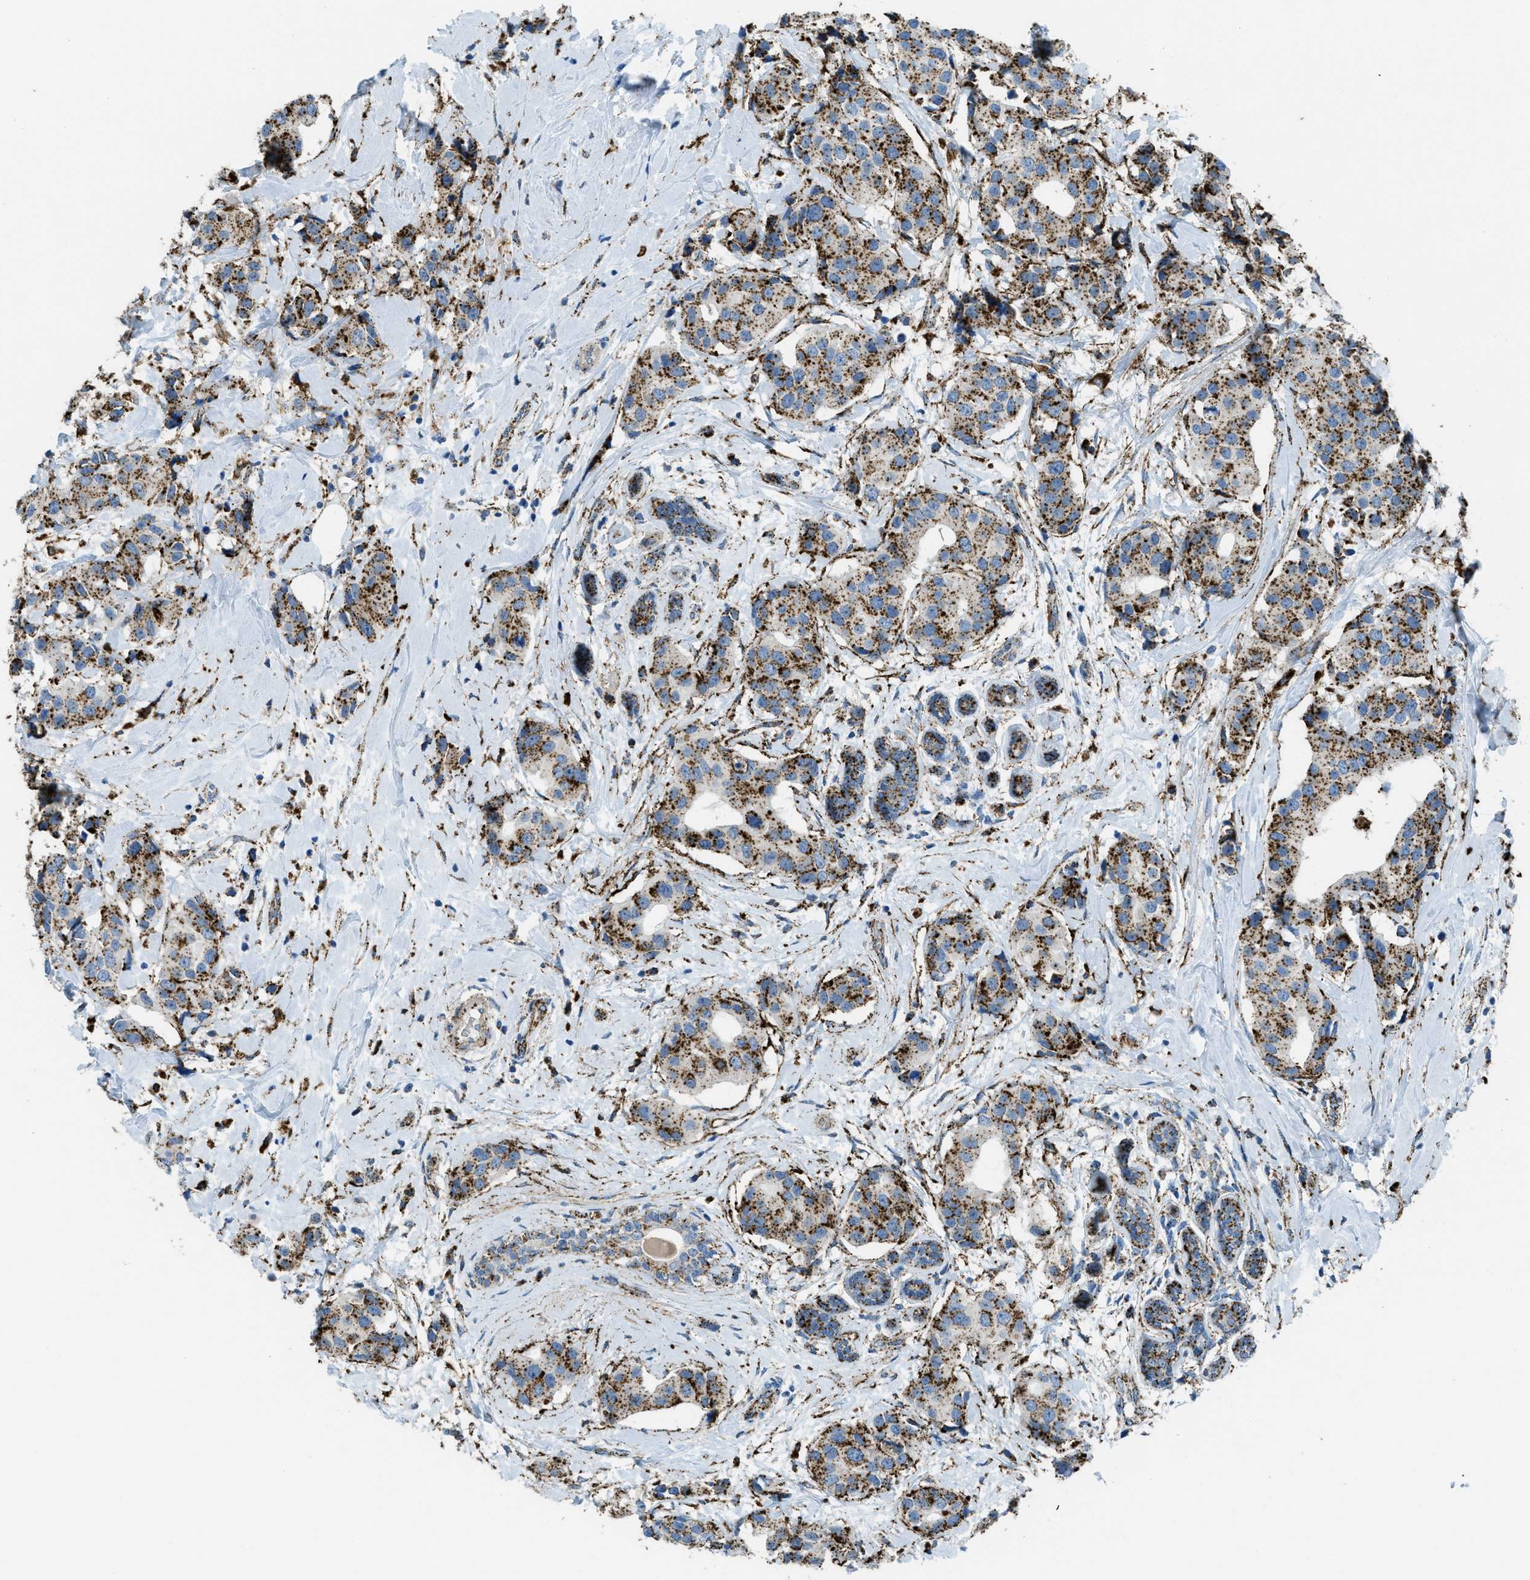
{"staining": {"intensity": "strong", "quantity": ">75%", "location": "cytoplasmic/membranous"}, "tissue": "breast cancer", "cell_type": "Tumor cells", "image_type": "cancer", "snomed": [{"axis": "morphology", "description": "Normal tissue, NOS"}, {"axis": "morphology", "description": "Duct carcinoma"}, {"axis": "topography", "description": "Breast"}], "caption": "This photomicrograph reveals immunohistochemistry staining of human breast cancer, with high strong cytoplasmic/membranous positivity in about >75% of tumor cells.", "gene": "SCARB2", "patient": {"sex": "female", "age": 39}}